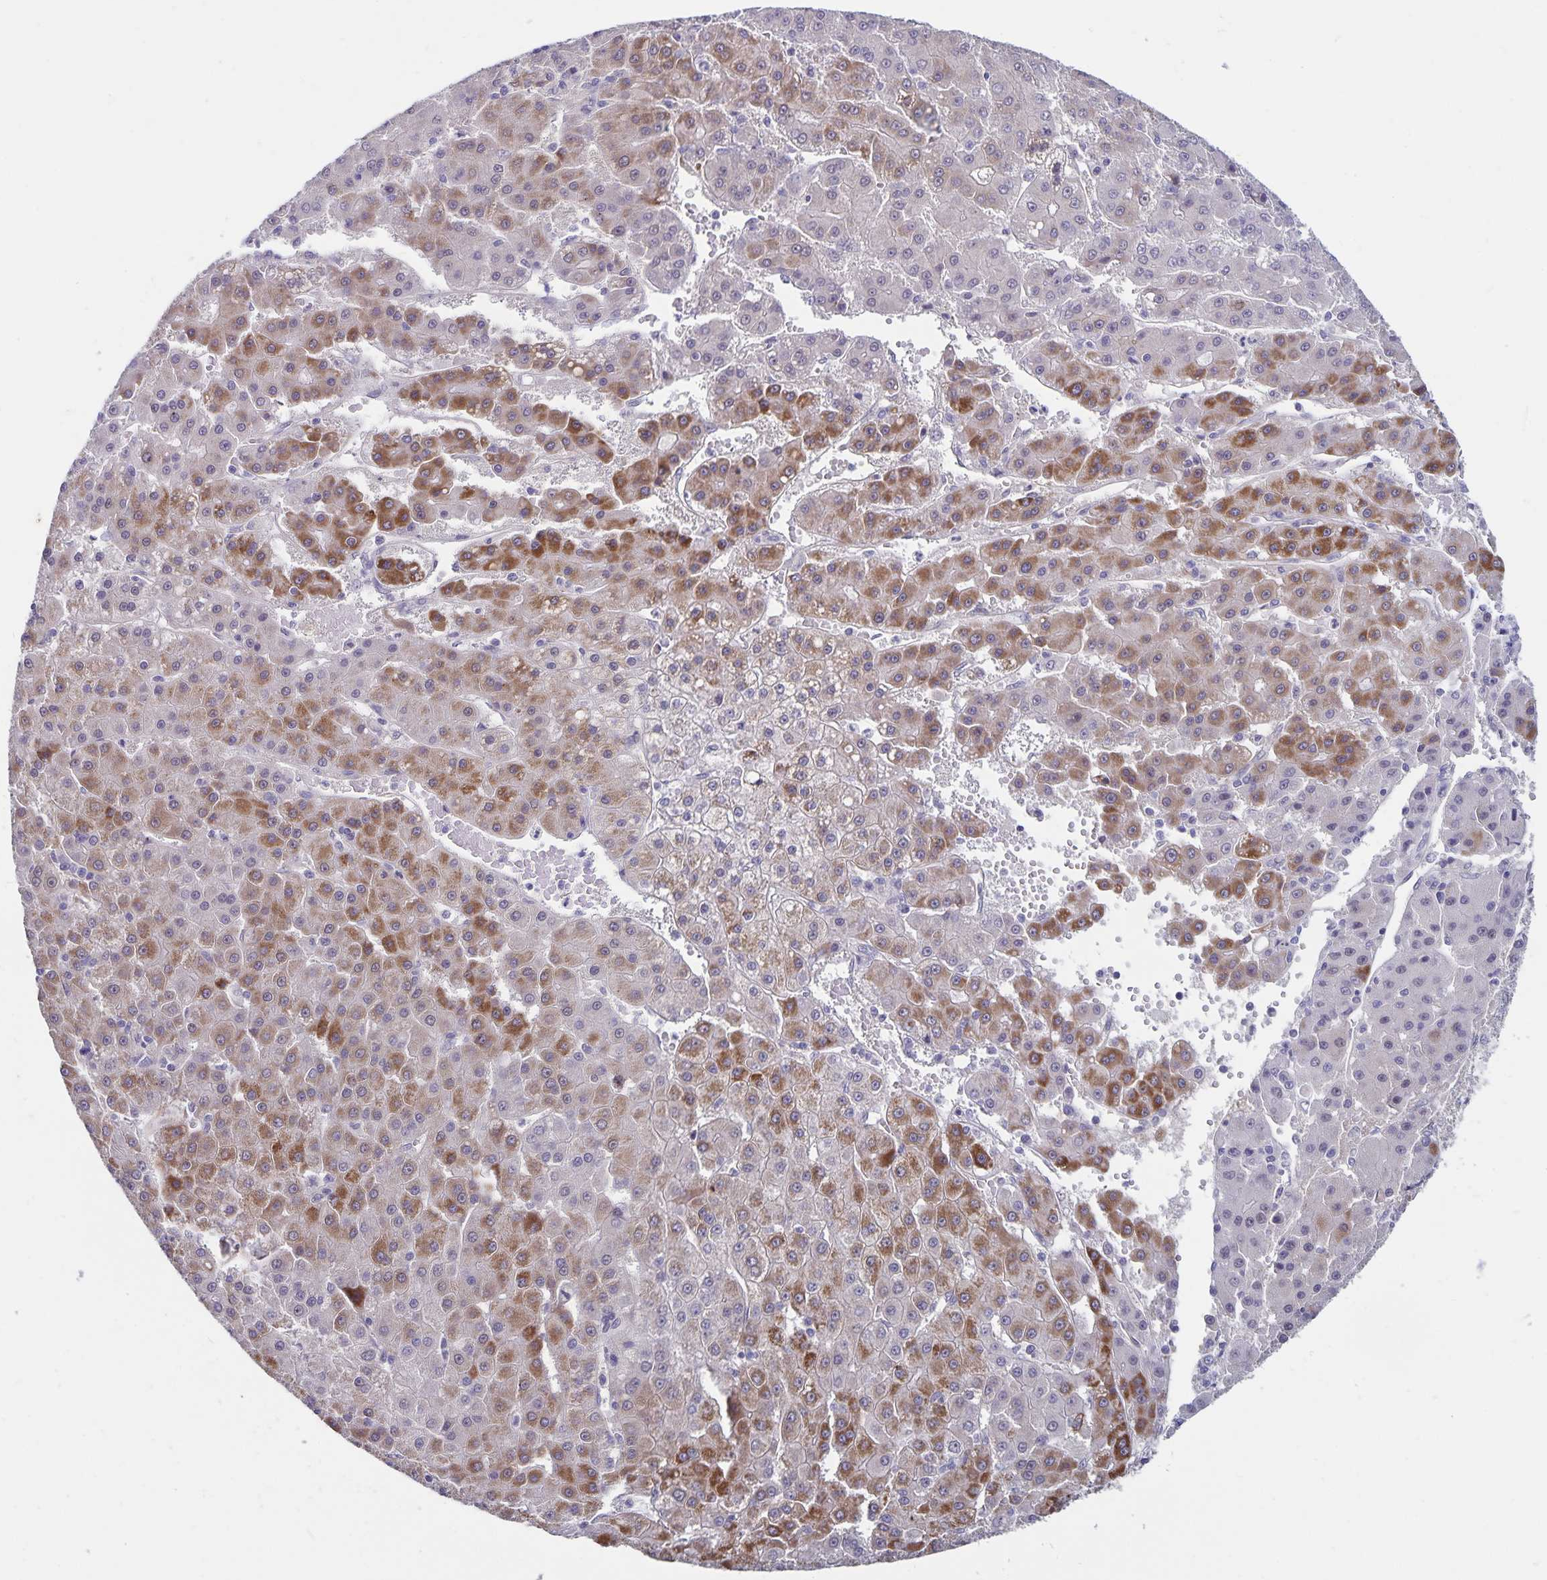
{"staining": {"intensity": "strong", "quantity": "25%-75%", "location": "cytoplasmic/membranous"}, "tissue": "liver cancer", "cell_type": "Tumor cells", "image_type": "cancer", "snomed": [{"axis": "morphology", "description": "Carcinoma, Hepatocellular, NOS"}, {"axis": "topography", "description": "Liver"}], "caption": "This image shows IHC staining of human liver cancer (hepatocellular carcinoma), with high strong cytoplasmic/membranous expression in approximately 25%-75% of tumor cells.", "gene": "CDKN2B", "patient": {"sex": "male", "age": 76}}